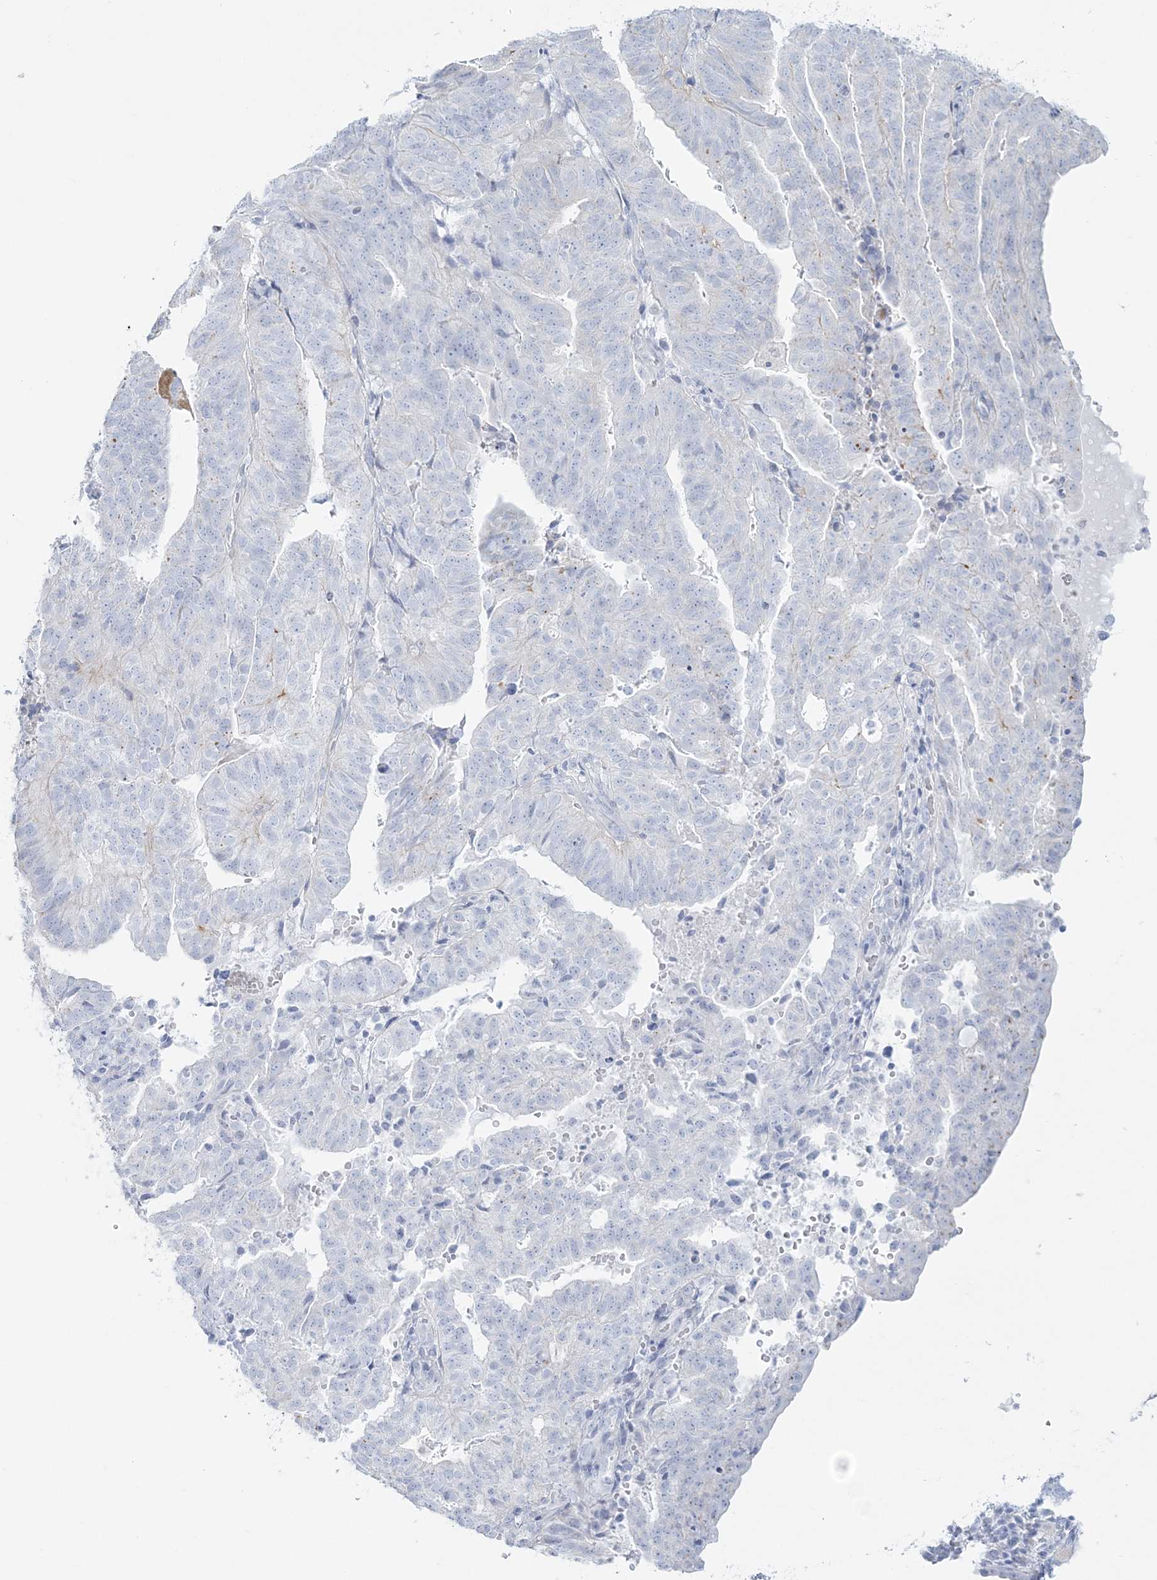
{"staining": {"intensity": "negative", "quantity": "none", "location": "none"}, "tissue": "endometrial cancer", "cell_type": "Tumor cells", "image_type": "cancer", "snomed": [{"axis": "morphology", "description": "Adenocarcinoma, NOS"}, {"axis": "topography", "description": "Uterus"}], "caption": "High magnification brightfield microscopy of endometrial adenocarcinoma stained with DAB (3,3'-diaminobenzidine) (brown) and counterstained with hematoxylin (blue): tumor cells show no significant positivity.", "gene": "ADGB", "patient": {"sex": "female", "age": 77}}